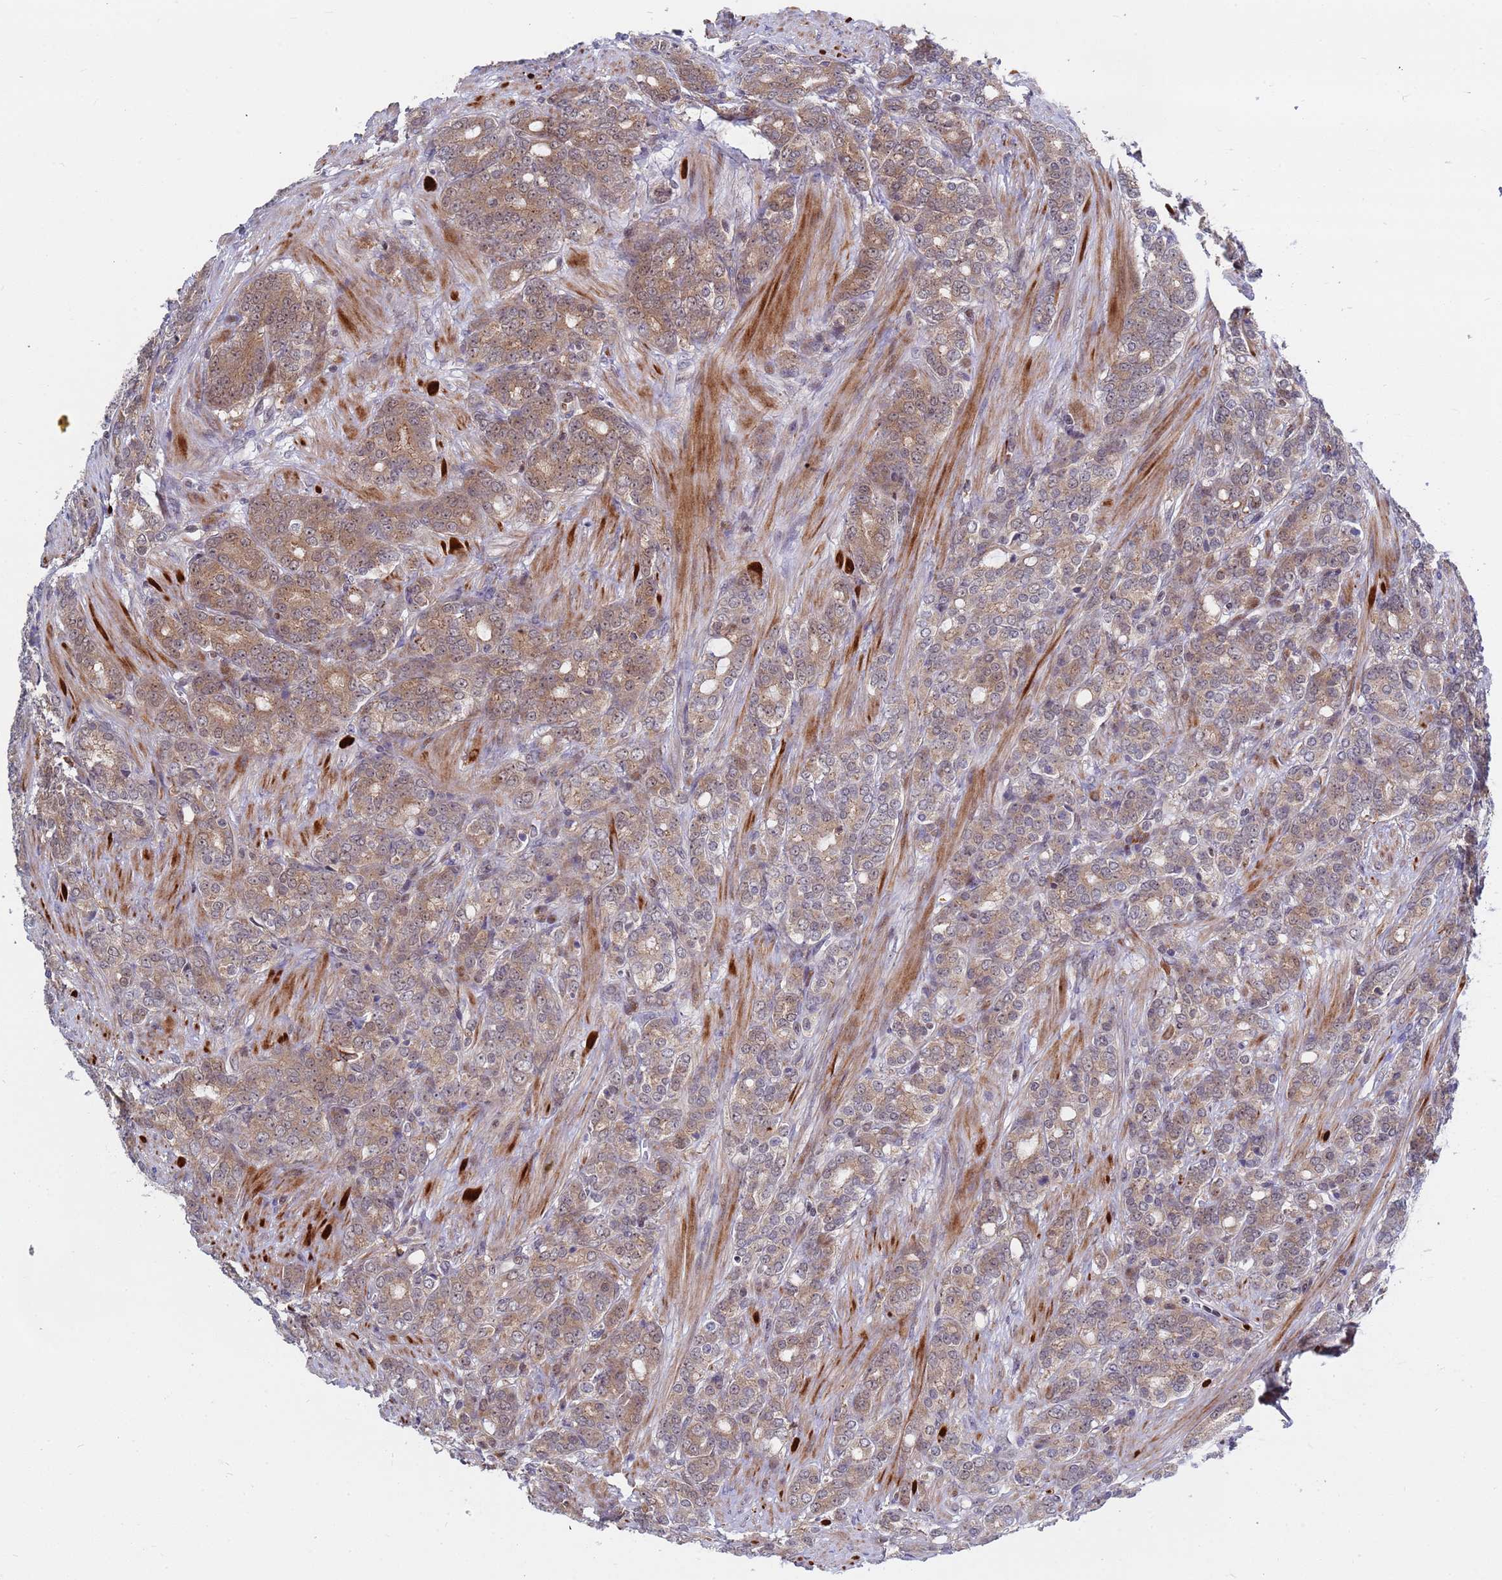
{"staining": {"intensity": "moderate", "quantity": "25%-75%", "location": "cytoplasmic/membranous"}, "tissue": "prostate cancer", "cell_type": "Tumor cells", "image_type": "cancer", "snomed": [{"axis": "morphology", "description": "Adenocarcinoma, High grade"}, {"axis": "topography", "description": "Prostate"}], "caption": "Protein staining exhibits moderate cytoplasmic/membranous positivity in about 25%-75% of tumor cells in prostate cancer.", "gene": "TMBIM6", "patient": {"sex": "male", "age": 62}}